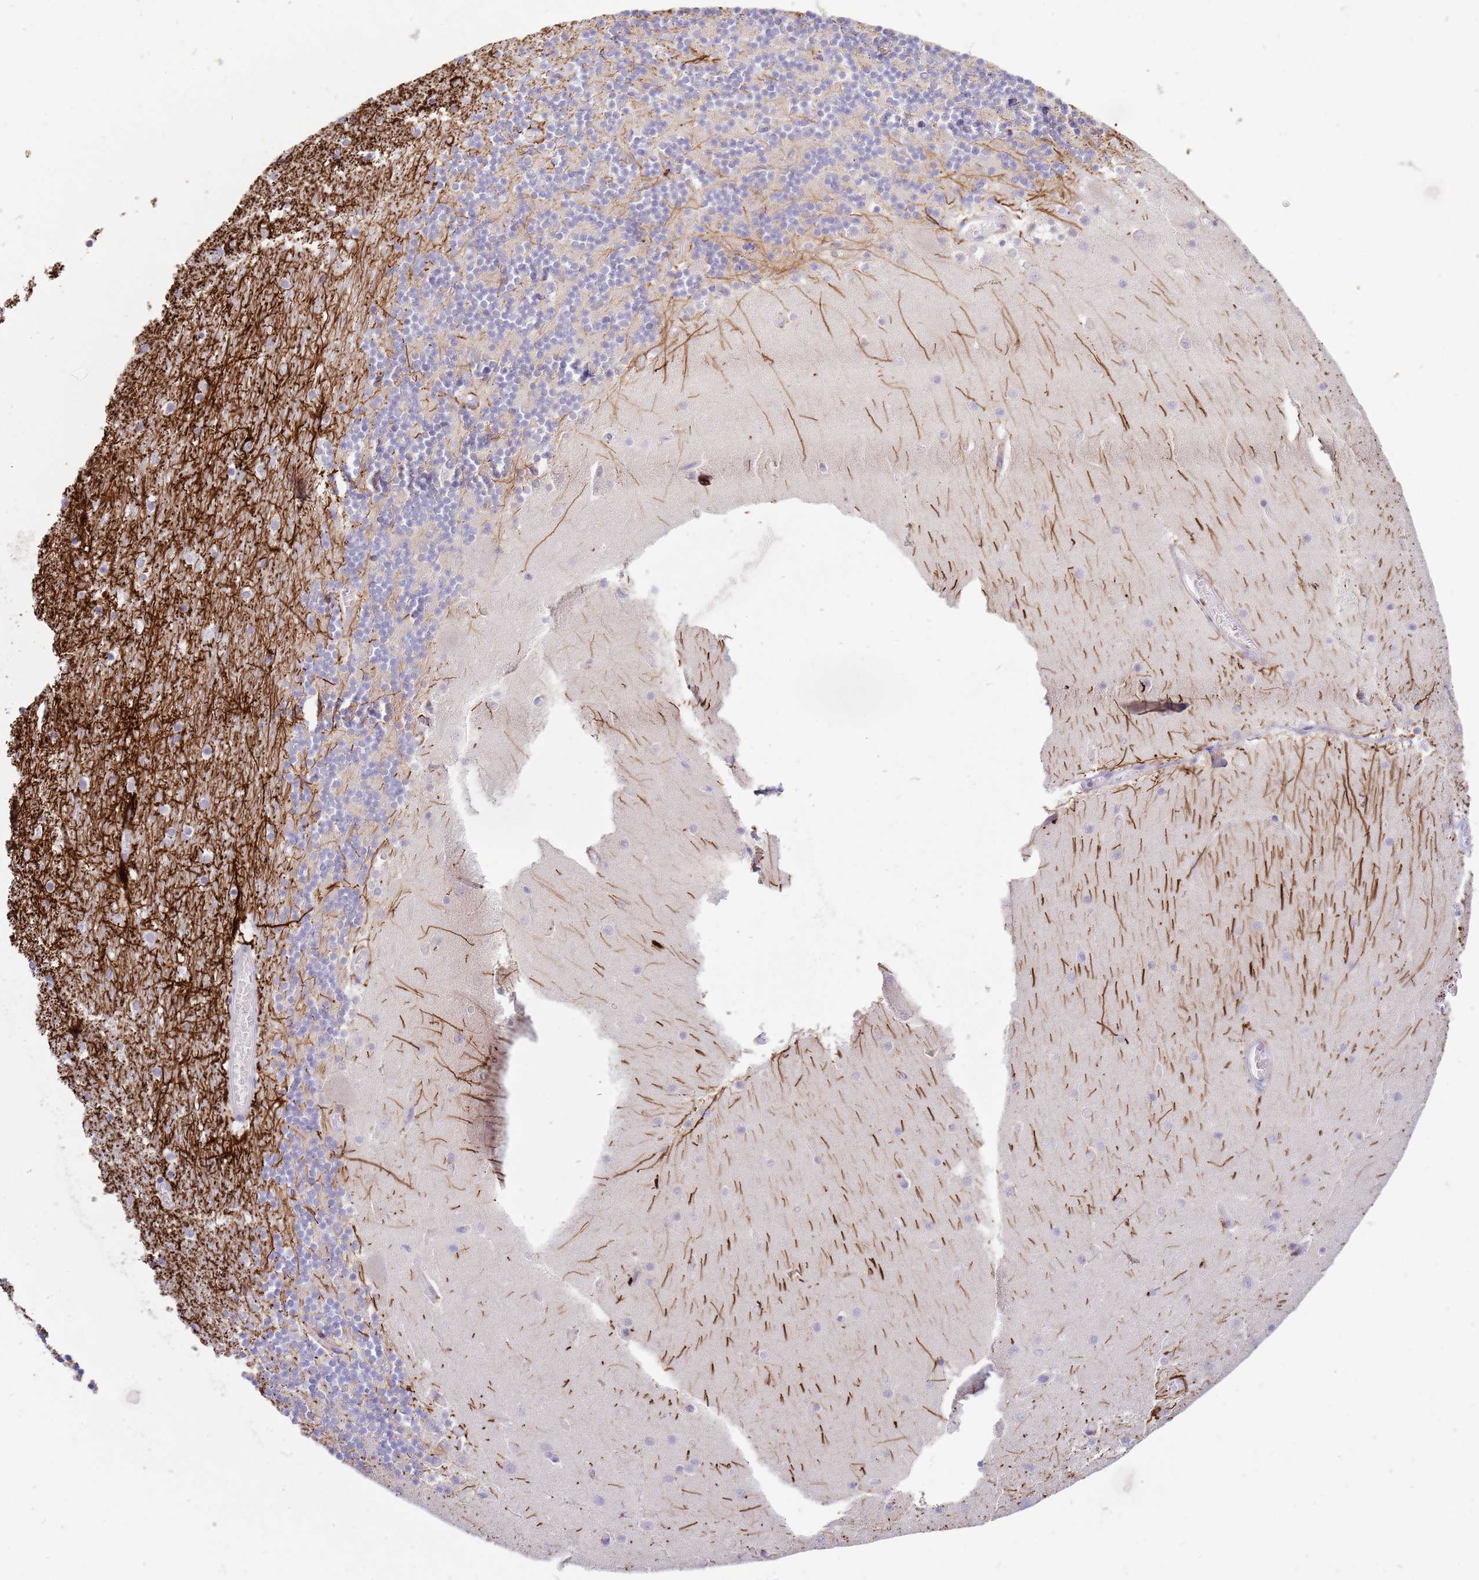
{"staining": {"intensity": "negative", "quantity": "none", "location": "none"}, "tissue": "cerebellum", "cell_type": "Cells in granular layer", "image_type": "normal", "snomed": [{"axis": "morphology", "description": "Normal tissue, NOS"}, {"axis": "topography", "description": "Cerebellum"}], "caption": "Immunohistochemical staining of benign cerebellum shows no significant staining in cells in granular layer. (DAB (3,3'-diaminobenzidine) IHC with hematoxylin counter stain).", "gene": "STK25", "patient": {"sex": "female", "age": 28}}